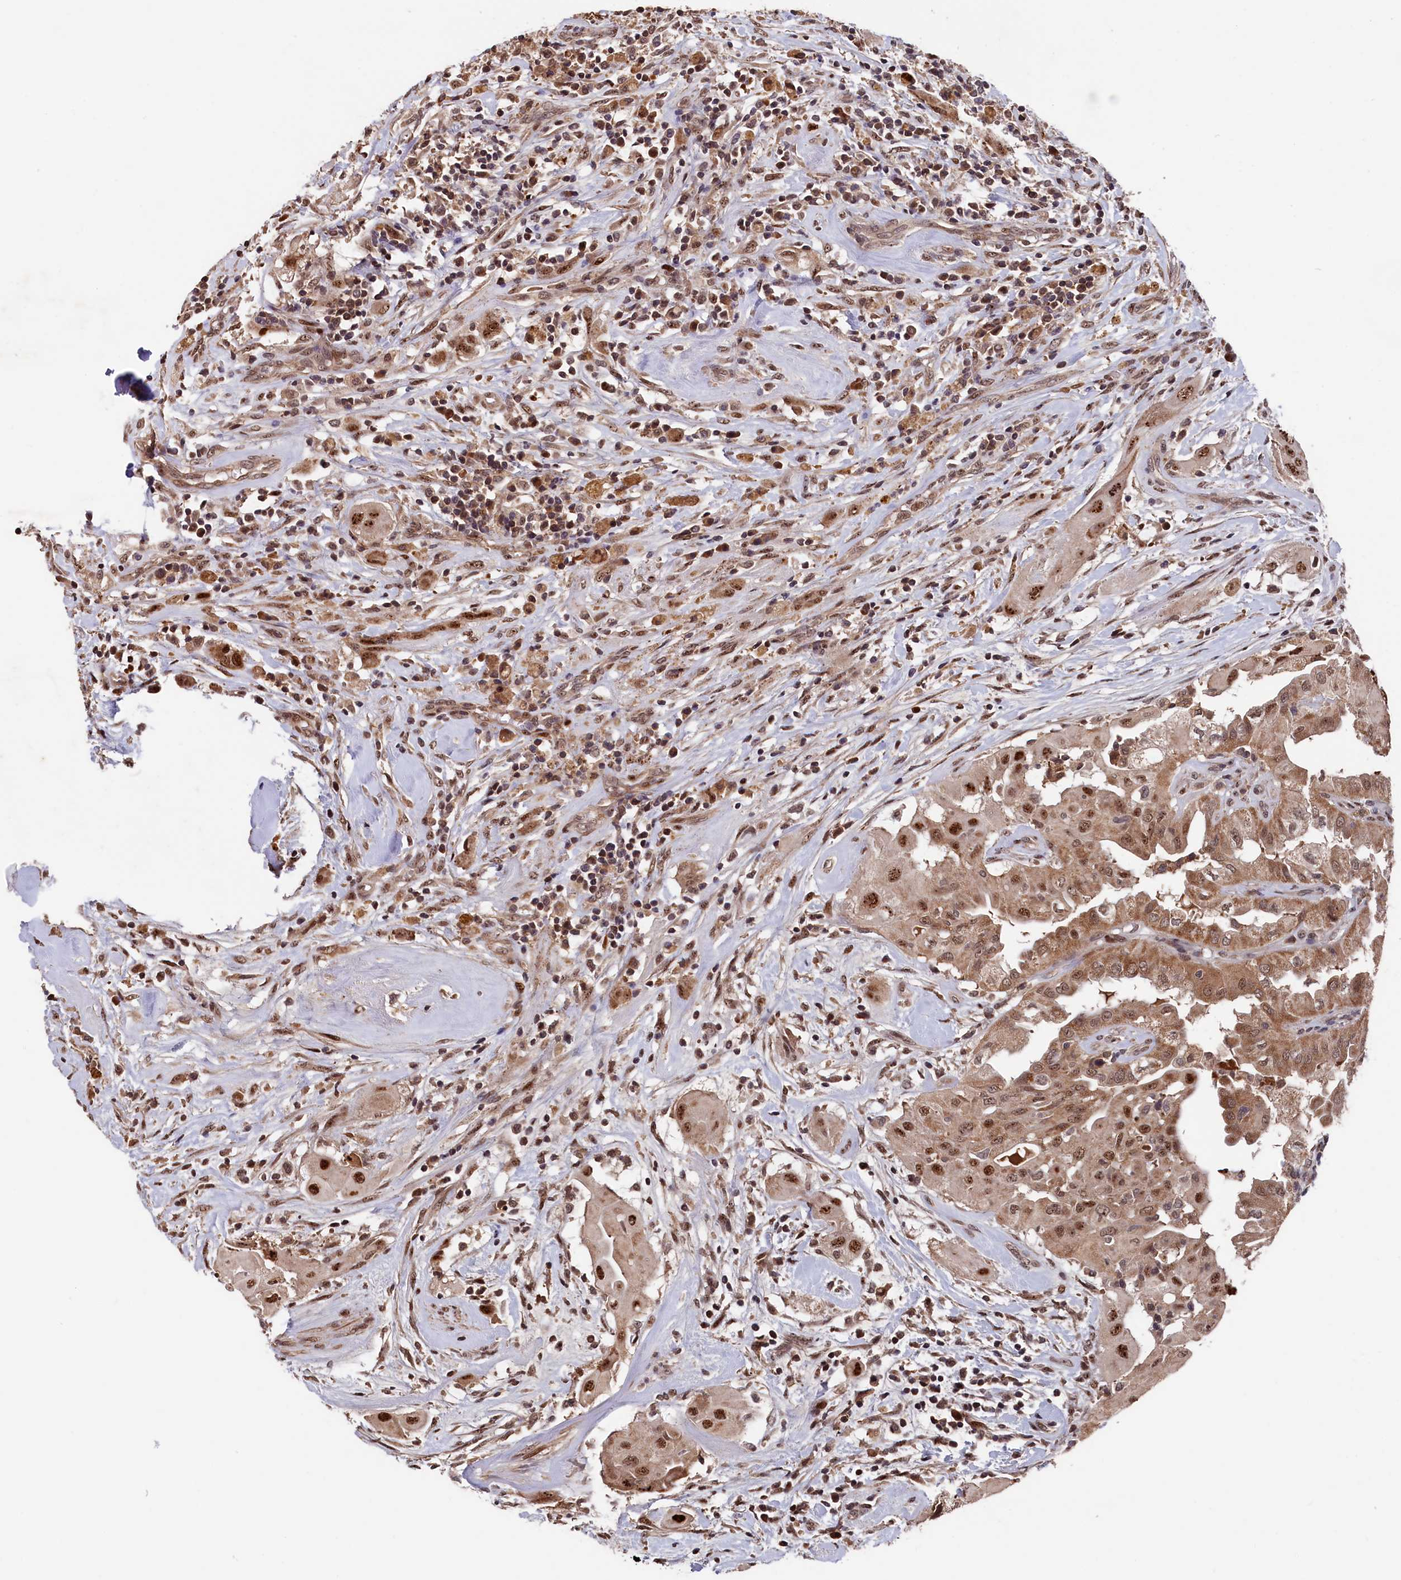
{"staining": {"intensity": "moderate", "quantity": ">75%", "location": "cytoplasmic/membranous,nuclear"}, "tissue": "thyroid cancer", "cell_type": "Tumor cells", "image_type": "cancer", "snomed": [{"axis": "morphology", "description": "Papillary adenocarcinoma, NOS"}, {"axis": "topography", "description": "Thyroid gland"}], "caption": "Immunohistochemistry (IHC) of human thyroid cancer reveals medium levels of moderate cytoplasmic/membranous and nuclear positivity in approximately >75% of tumor cells.", "gene": "CLPX", "patient": {"sex": "female", "age": 59}}